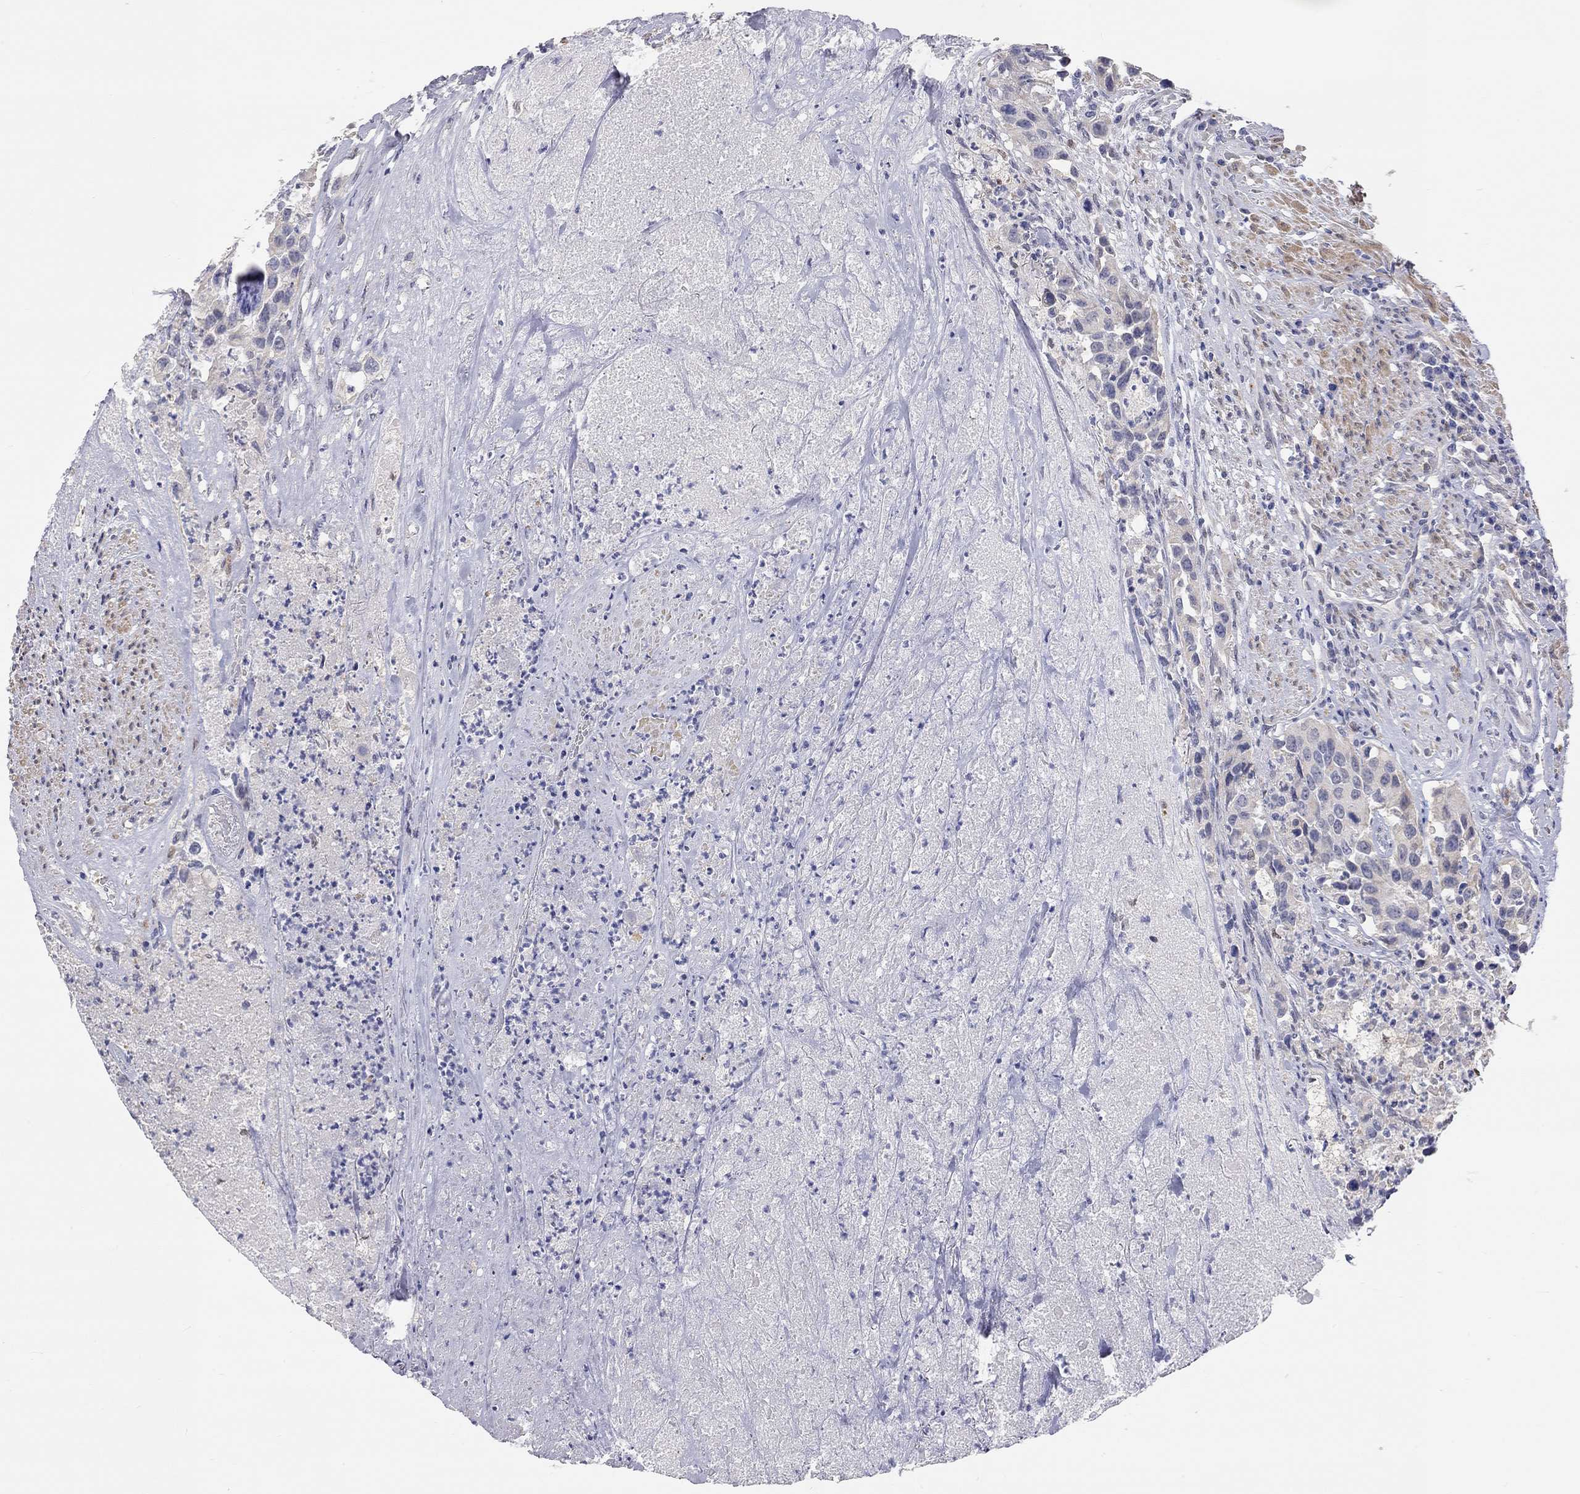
{"staining": {"intensity": "negative", "quantity": "none", "location": "none"}, "tissue": "urothelial cancer", "cell_type": "Tumor cells", "image_type": "cancer", "snomed": [{"axis": "morphology", "description": "Urothelial carcinoma, High grade"}, {"axis": "topography", "description": "Urinary bladder"}], "caption": "A high-resolution photomicrograph shows immunohistochemistry staining of urothelial carcinoma (high-grade), which demonstrates no significant staining in tumor cells.", "gene": "PAPSS2", "patient": {"sex": "female", "age": 73}}